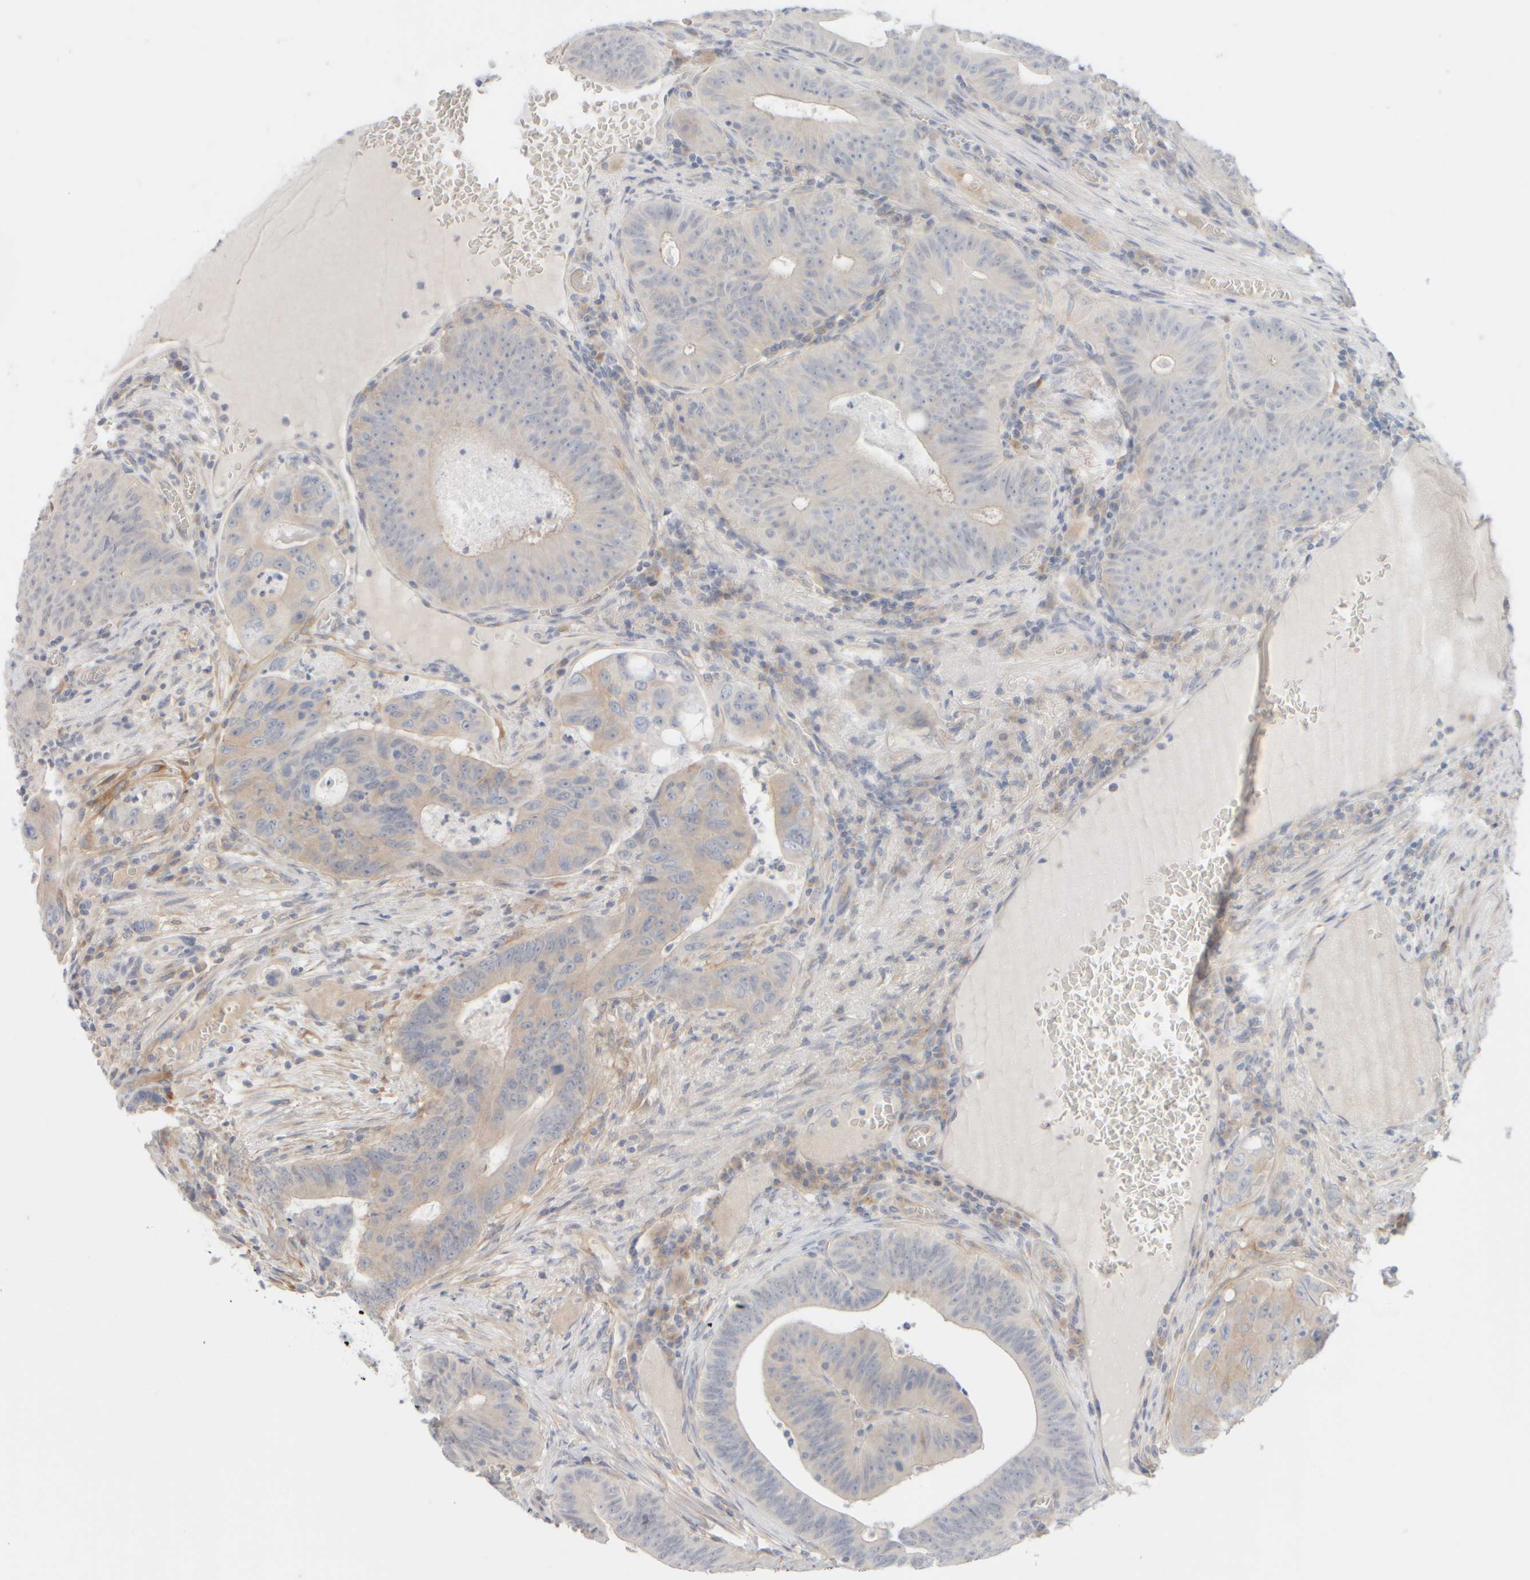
{"staining": {"intensity": "weak", "quantity": "<25%", "location": "cytoplasmic/membranous"}, "tissue": "colorectal cancer", "cell_type": "Tumor cells", "image_type": "cancer", "snomed": [{"axis": "morphology", "description": "Adenocarcinoma, NOS"}, {"axis": "topography", "description": "Colon"}], "caption": "A photomicrograph of human colorectal cancer is negative for staining in tumor cells. (Immunohistochemistry, brightfield microscopy, high magnification).", "gene": "GOPC", "patient": {"sex": "male", "age": 87}}